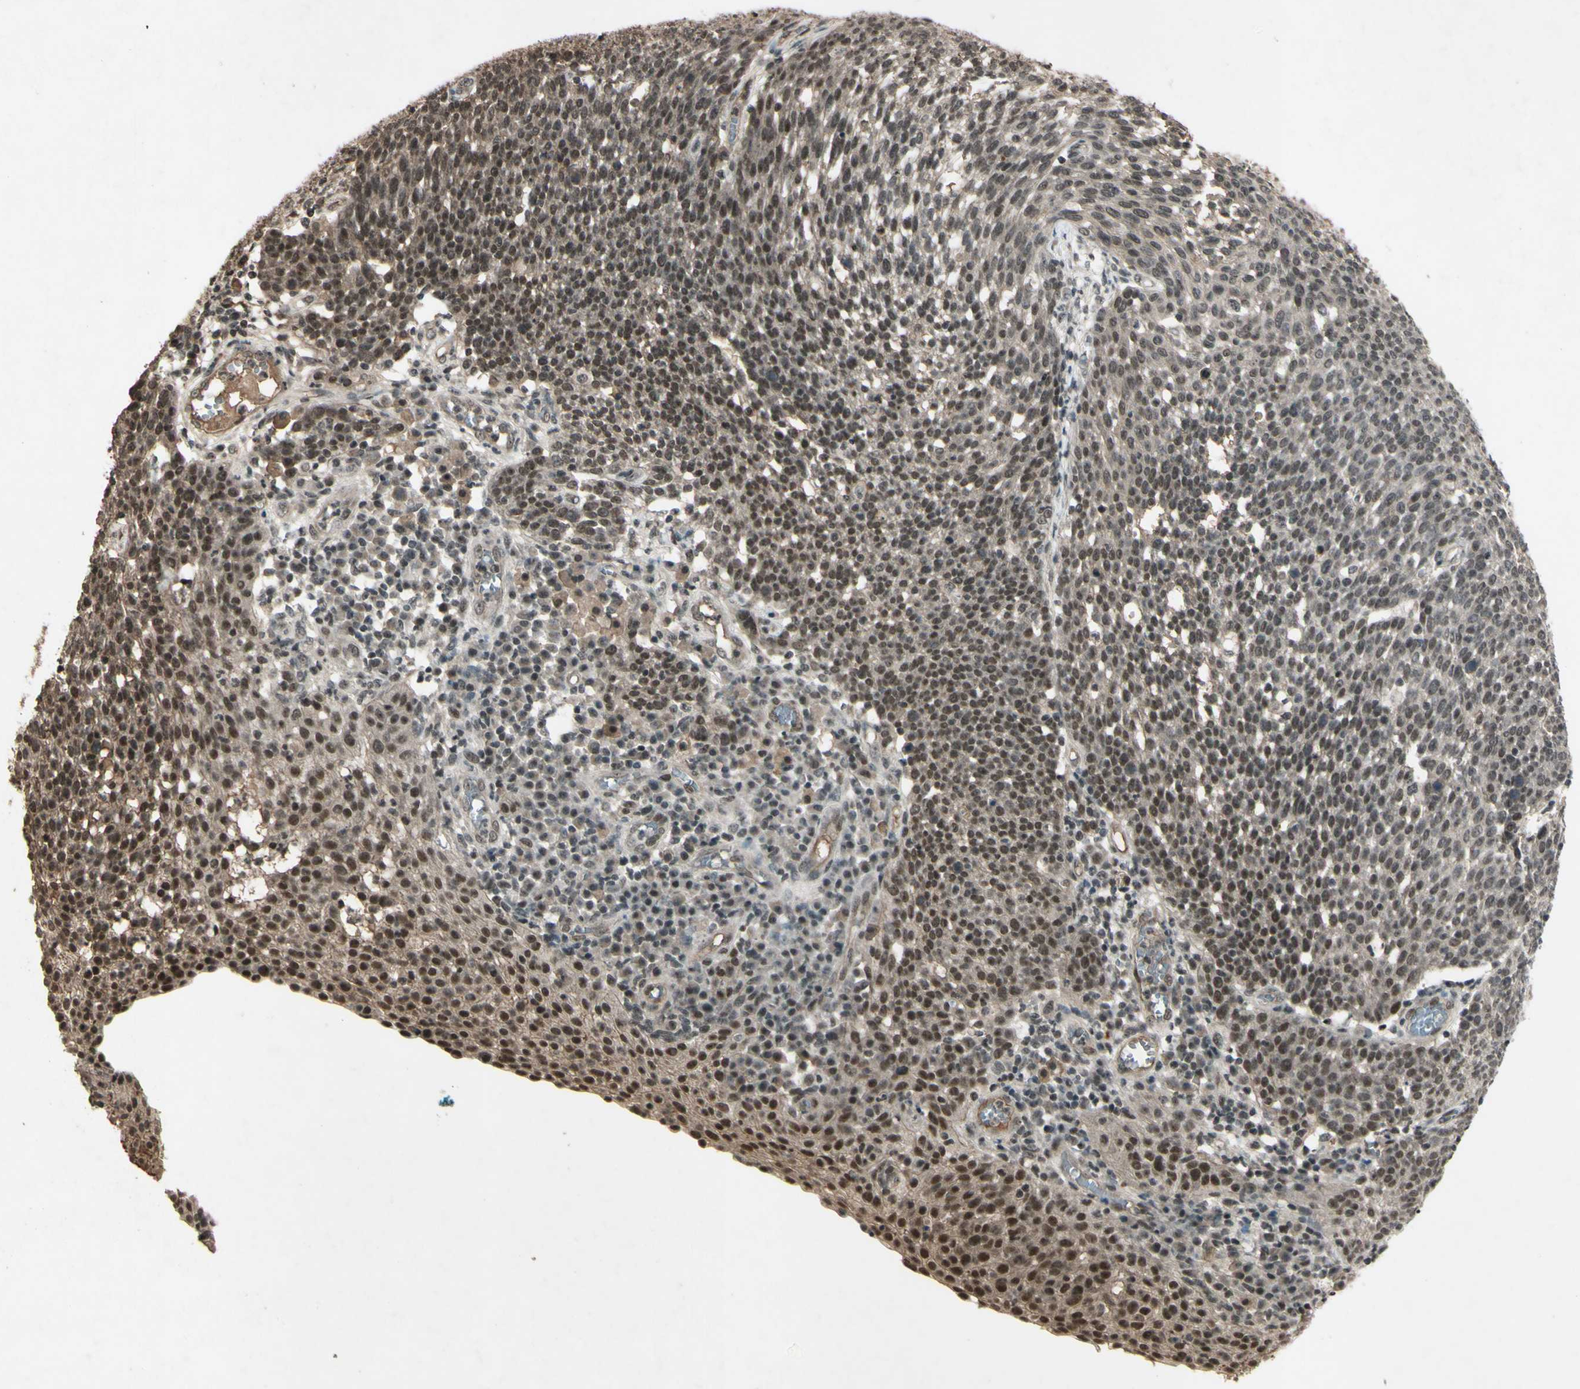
{"staining": {"intensity": "moderate", "quantity": ">75%", "location": "cytoplasmic/membranous,nuclear"}, "tissue": "cervical cancer", "cell_type": "Tumor cells", "image_type": "cancer", "snomed": [{"axis": "morphology", "description": "Squamous cell carcinoma, NOS"}, {"axis": "topography", "description": "Cervix"}], "caption": "Immunohistochemistry (DAB) staining of cervical squamous cell carcinoma demonstrates moderate cytoplasmic/membranous and nuclear protein positivity in approximately >75% of tumor cells. (DAB IHC, brown staining for protein, blue staining for nuclei).", "gene": "SNW1", "patient": {"sex": "female", "age": 34}}